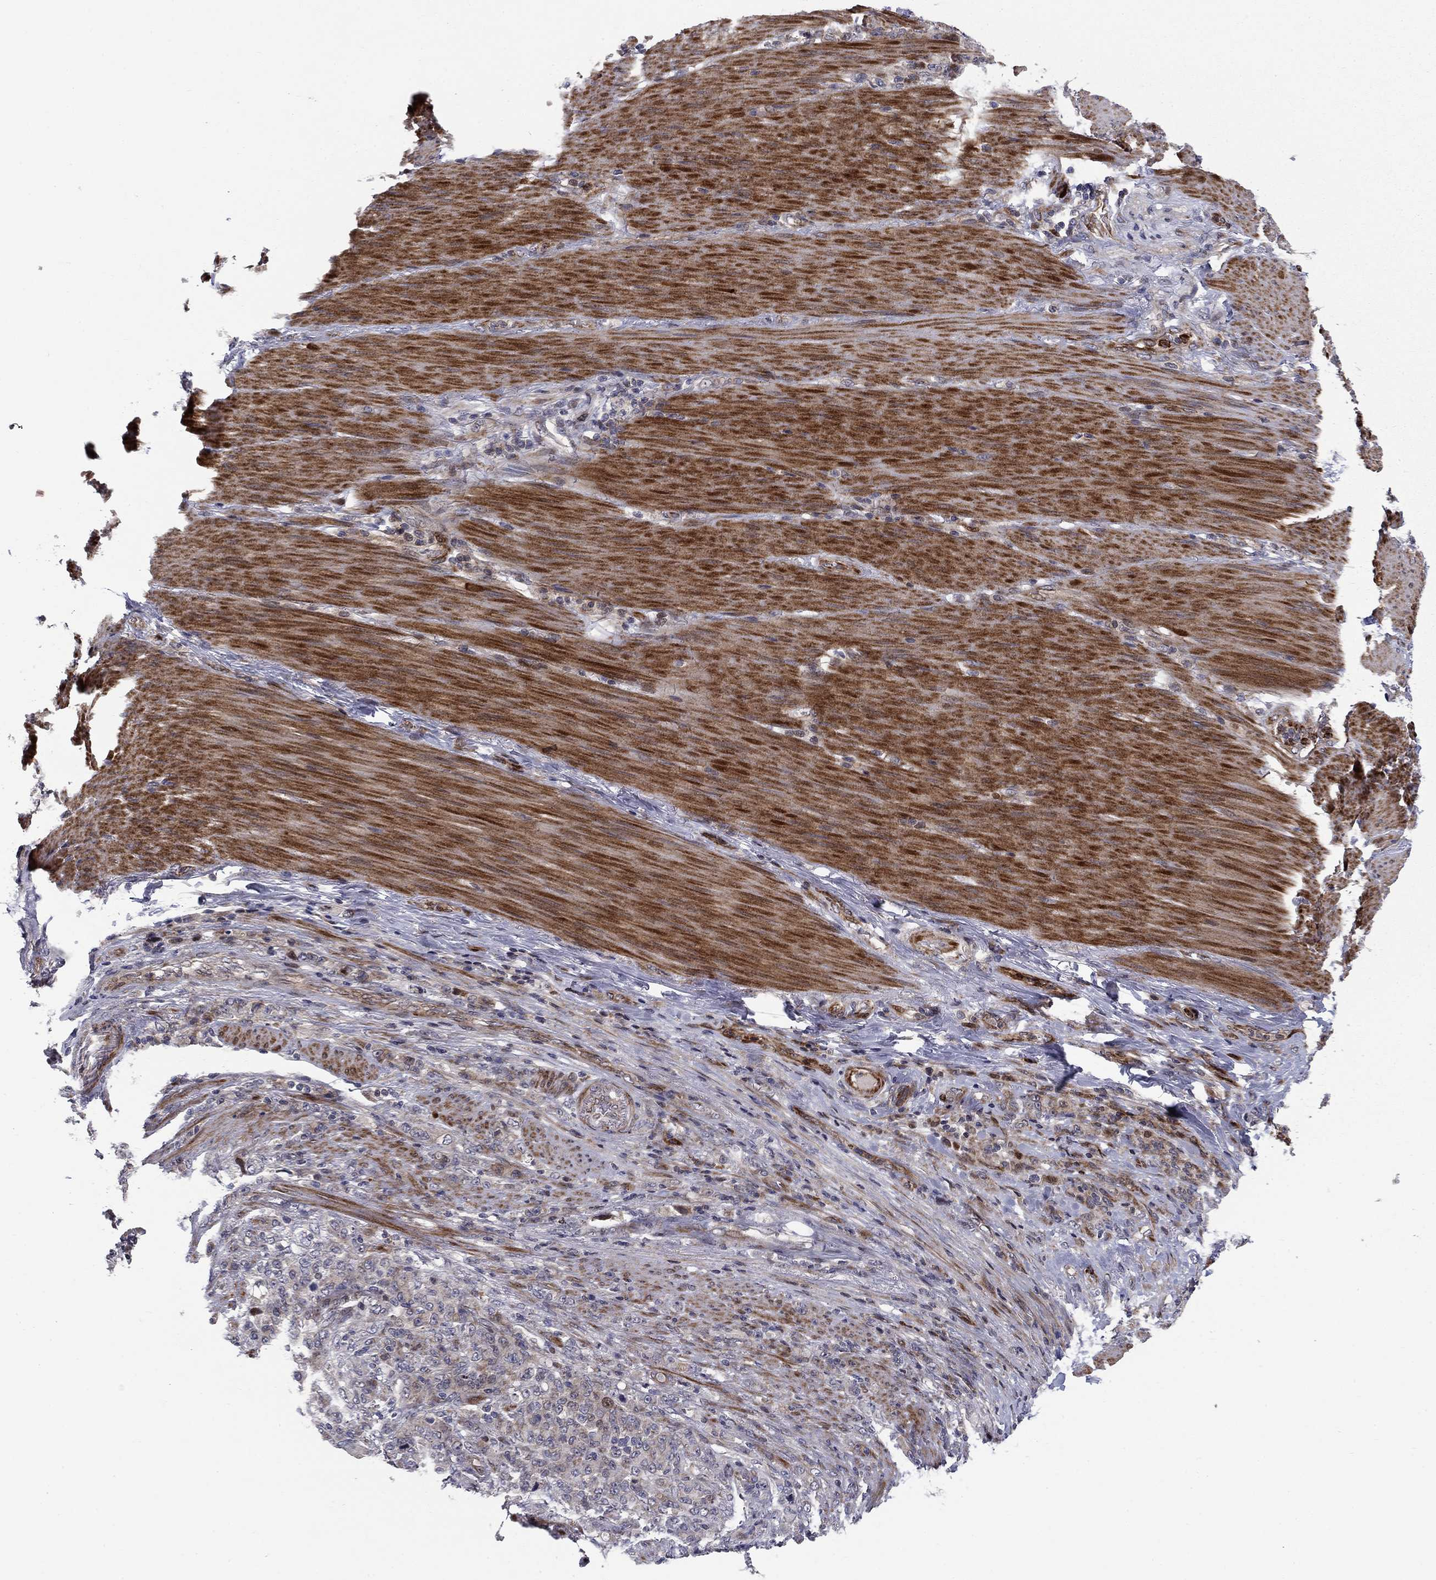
{"staining": {"intensity": "negative", "quantity": "none", "location": "none"}, "tissue": "stomach cancer", "cell_type": "Tumor cells", "image_type": "cancer", "snomed": [{"axis": "morphology", "description": "Normal tissue, NOS"}, {"axis": "morphology", "description": "Adenocarcinoma, NOS"}, {"axis": "topography", "description": "Stomach"}], "caption": "Immunohistochemistry histopathology image of stomach cancer stained for a protein (brown), which reveals no positivity in tumor cells. (DAB (3,3'-diaminobenzidine) IHC with hematoxylin counter stain).", "gene": "MIOS", "patient": {"sex": "female", "age": 79}}